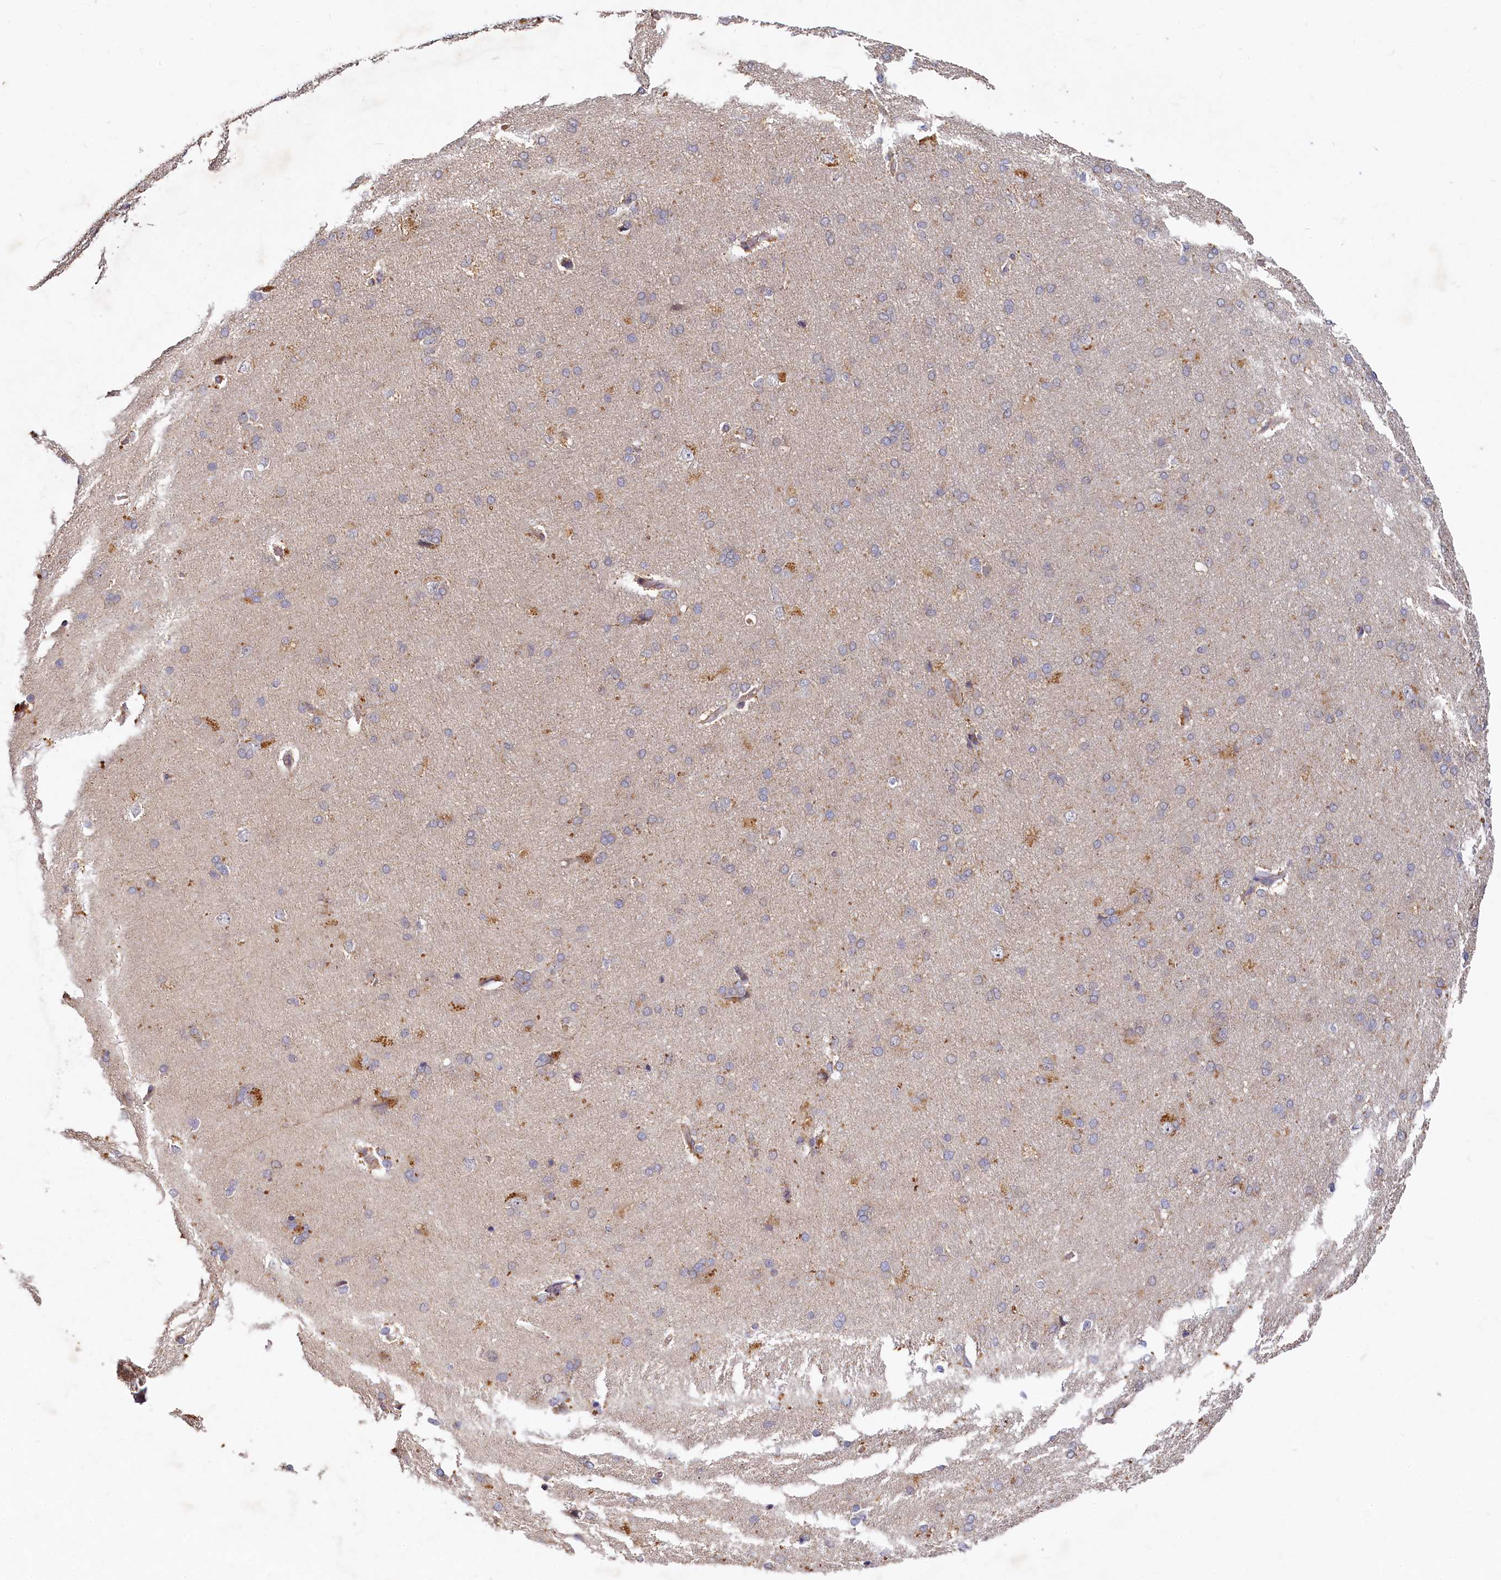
{"staining": {"intensity": "weak", "quantity": "25%-75%", "location": "cytoplasmic/membranous"}, "tissue": "cerebral cortex", "cell_type": "Endothelial cells", "image_type": "normal", "snomed": [{"axis": "morphology", "description": "Normal tissue, NOS"}, {"axis": "topography", "description": "Cerebral cortex"}], "caption": "This is a photomicrograph of IHC staining of normal cerebral cortex, which shows weak expression in the cytoplasmic/membranous of endothelial cells.", "gene": "HERC3", "patient": {"sex": "male", "age": 62}}